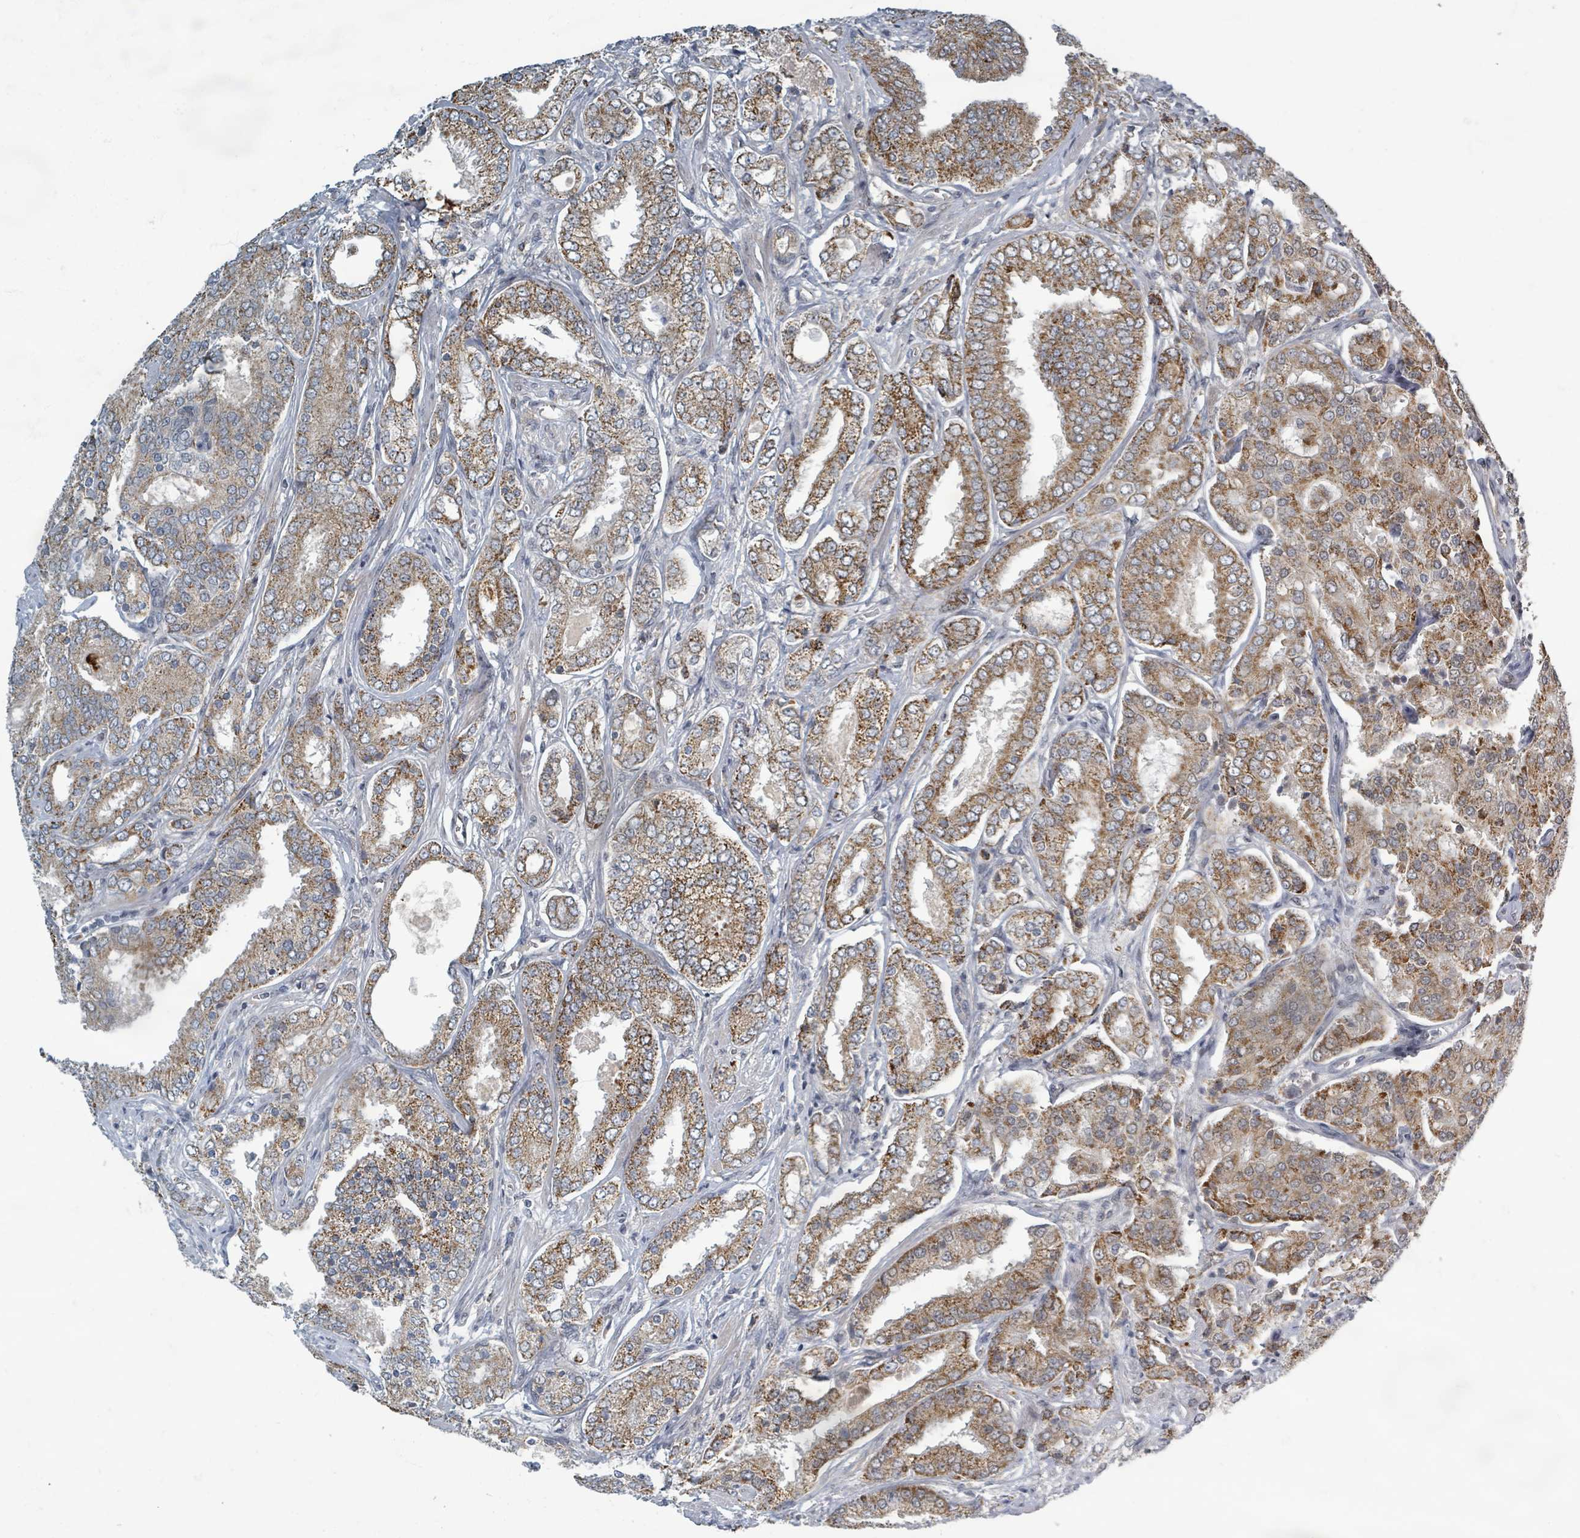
{"staining": {"intensity": "strong", "quantity": ">75%", "location": "cytoplasmic/membranous"}, "tissue": "prostate cancer", "cell_type": "Tumor cells", "image_type": "cancer", "snomed": [{"axis": "morphology", "description": "Adenocarcinoma, High grade"}, {"axis": "topography", "description": "Prostate"}], "caption": "Protein analysis of prostate cancer (adenocarcinoma (high-grade)) tissue shows strong cytoplasmic/membranous expression in about >75% of tumor cells.", "gene": "INTS15", "patient": {"sex": "male", "age": 63}}